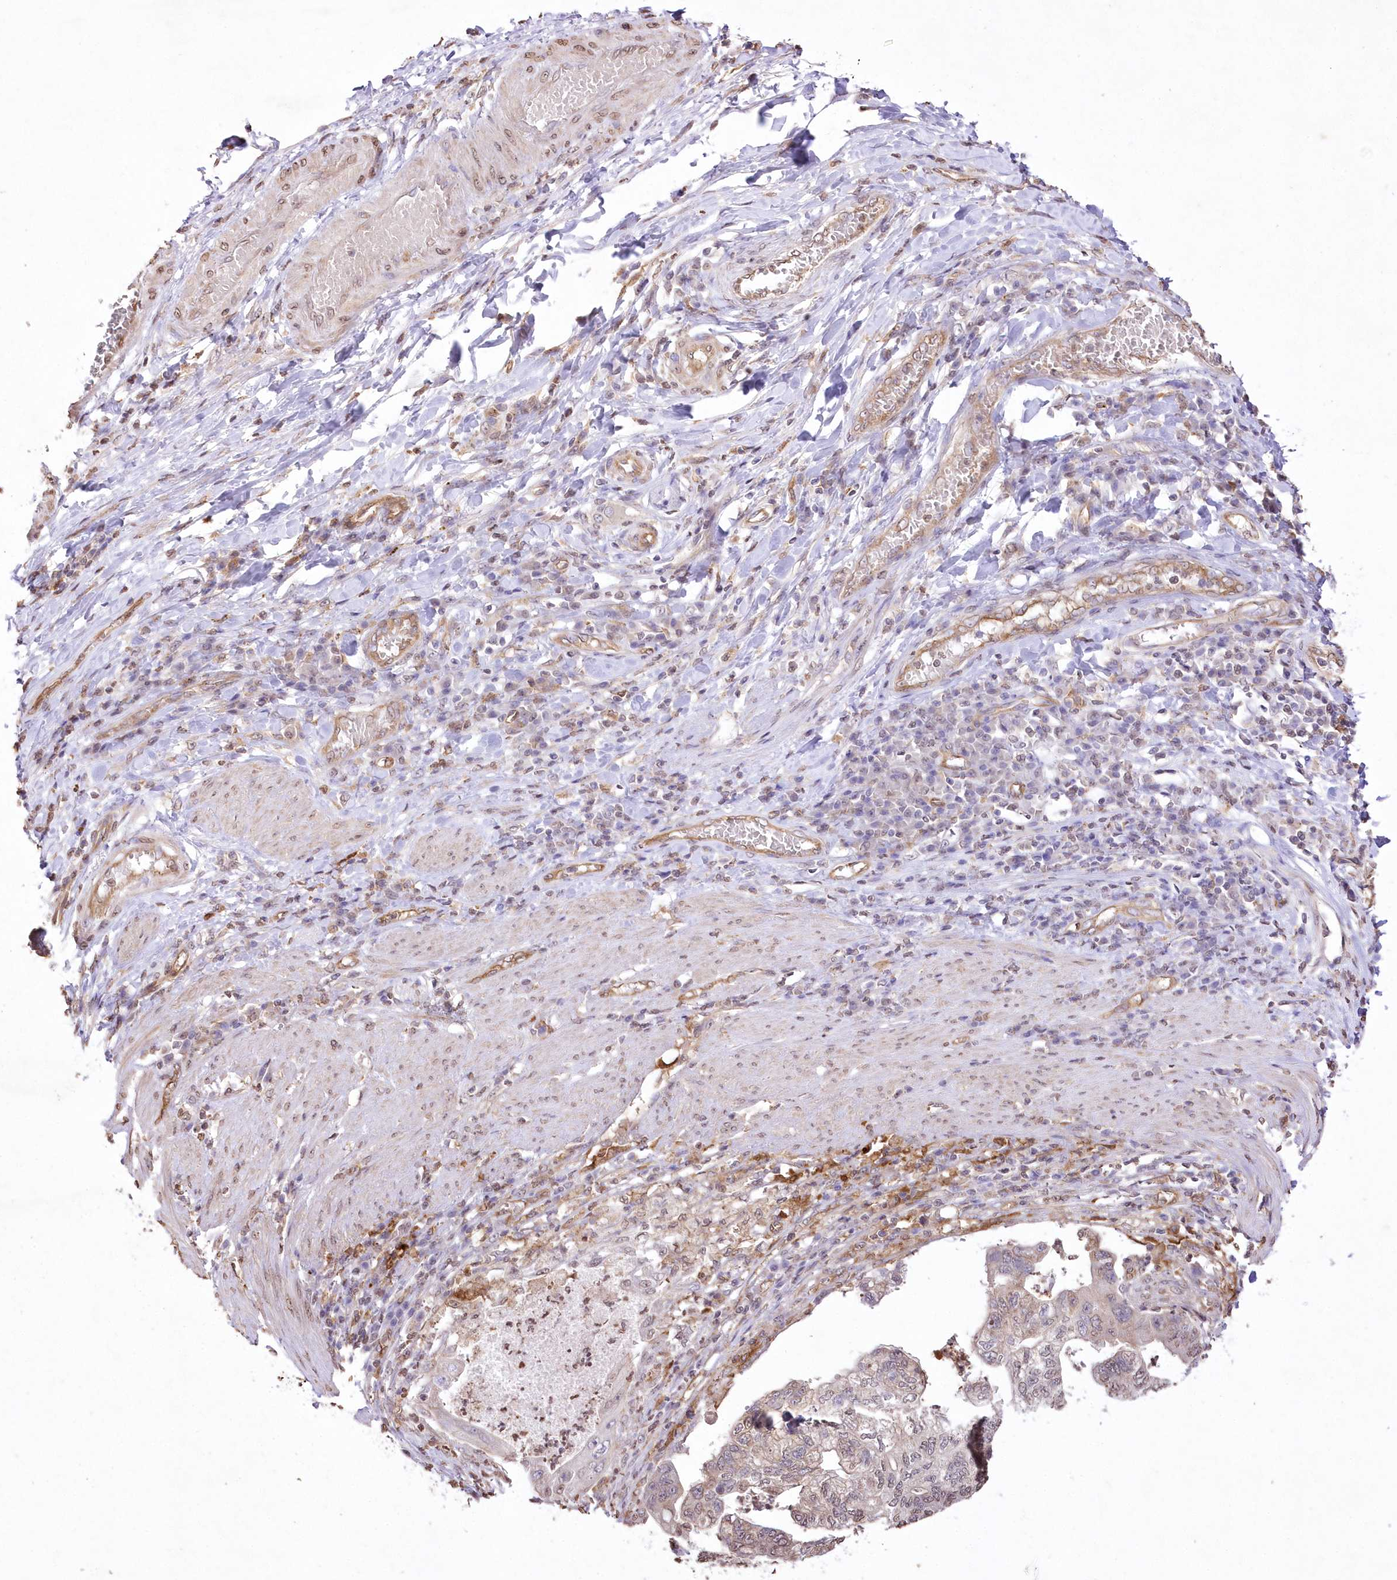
{"staining": {"intensity": "weak", "quantity": "25%-75%", "location": "cytoplasmic/membranous"}, "tissue": "stomach cancer", "cell_type": "Tumor cells", "image_type": "cancer", "snomed": [{"axis": "morphology", "description": "Adenocarcinoma, NOS"}, {"axis": "topography", "description": "Stomach"}], "caption": "A brown stain highlights weak cytoplasmic/membranous expression of a protein in stomach cancer tumor cells.", "gene": "FCHO2", "patient": {"sex": "male", "age": 59}}